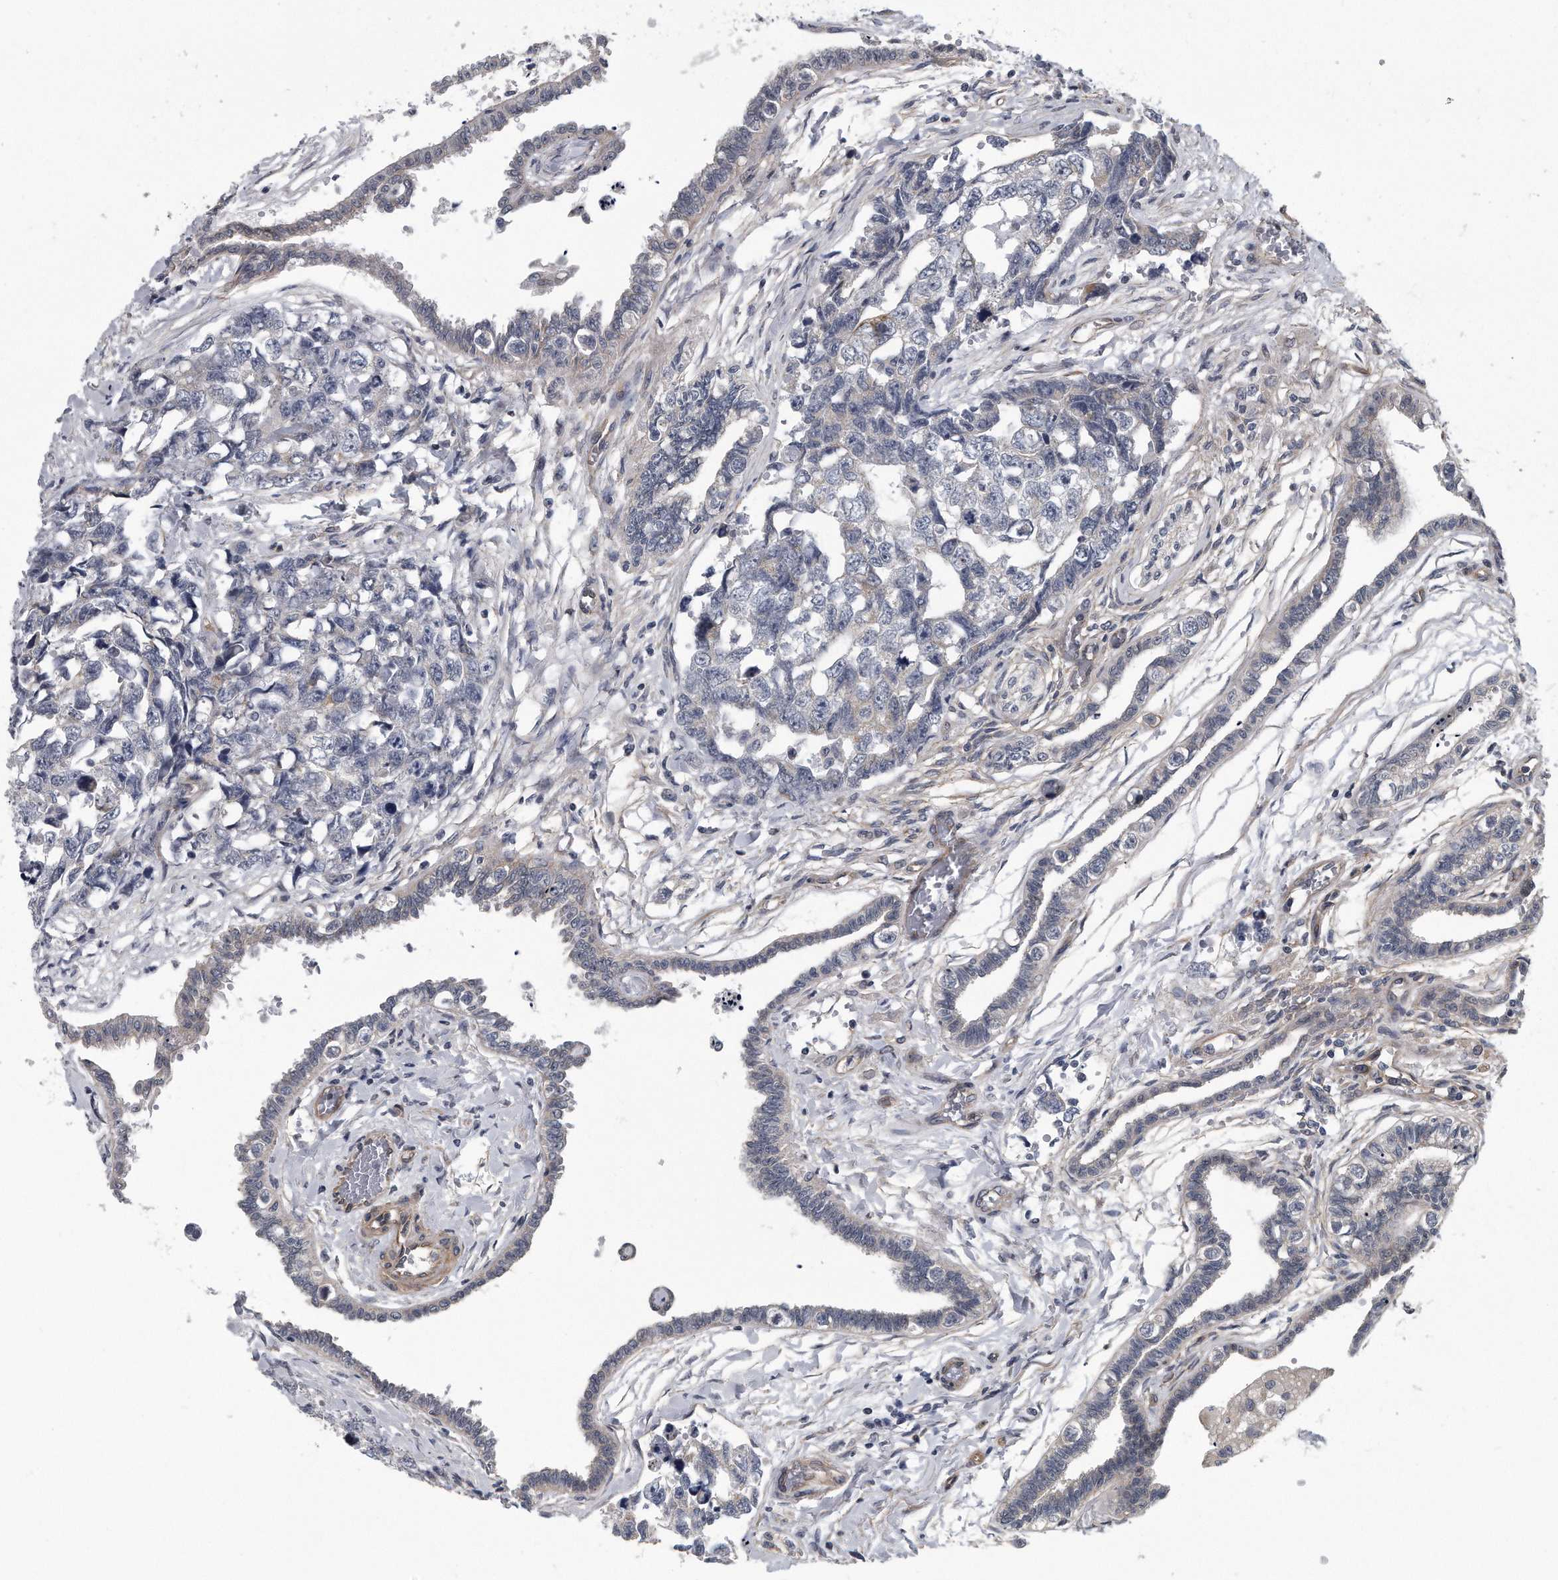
{"staining": {"intensity": "negative", "quantity": "none", "location": "none"}, "tissue": "testis cancer", "cell_type": "Tumor cells", "image_type": "cancer", "snomed": [{"axis": "morphology", "description": "Carcinoma, Embryonal, NOS"}, {"axis": "topography", "description": "Testis"}], "caption": "The micrograph exhibits no significant expression in tumor cells of testis cancer. Brightfield microscopy of IHC stained with DAB (3,3'-diaminobenzidine) (brown) and hematoxylin (blue), captured at high magnification.", "gene": "ARMCX1", "patient": {"sex": "male", "age": 31}}